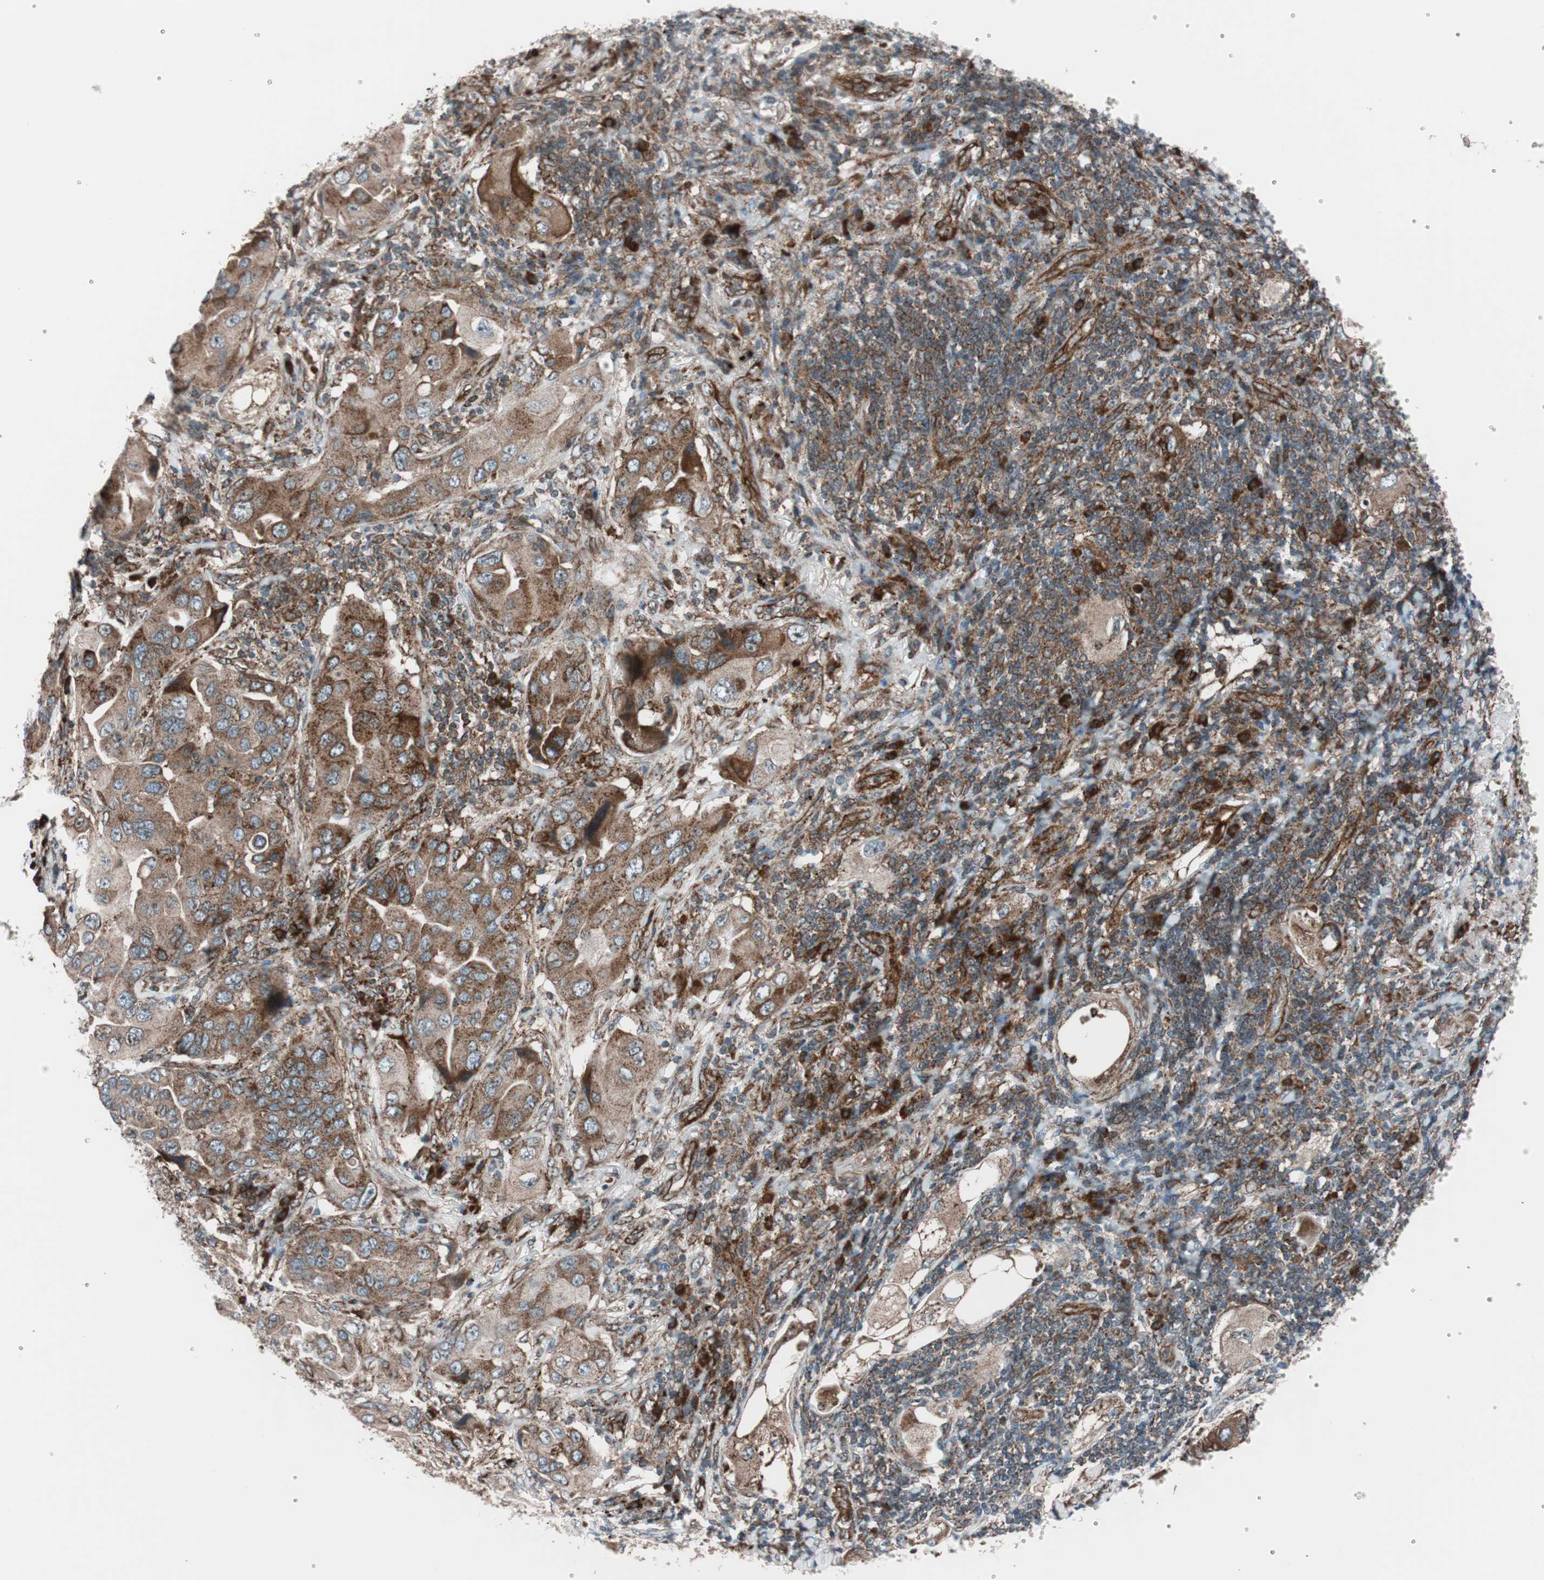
{"staining": {"intensity": "strong", "quantity": ">75%", "location": "cytoplasmic/membranous"}, "tissue": "lung cancer", "cell_type": "Tumor cells", "image_type": "cancer", "snomed": [{"axis": "morphology", "description": "Adenocarcinoma, NOS"}, {"axis": "topography", "description": "Lung"}], "caption": "Human lung cancer (adenocarcinoma) stained with a protein marker demonstrates strong staining in tumor cells.", "gene": "CCL14", "patient": {"sex": "female", "age": 65}}